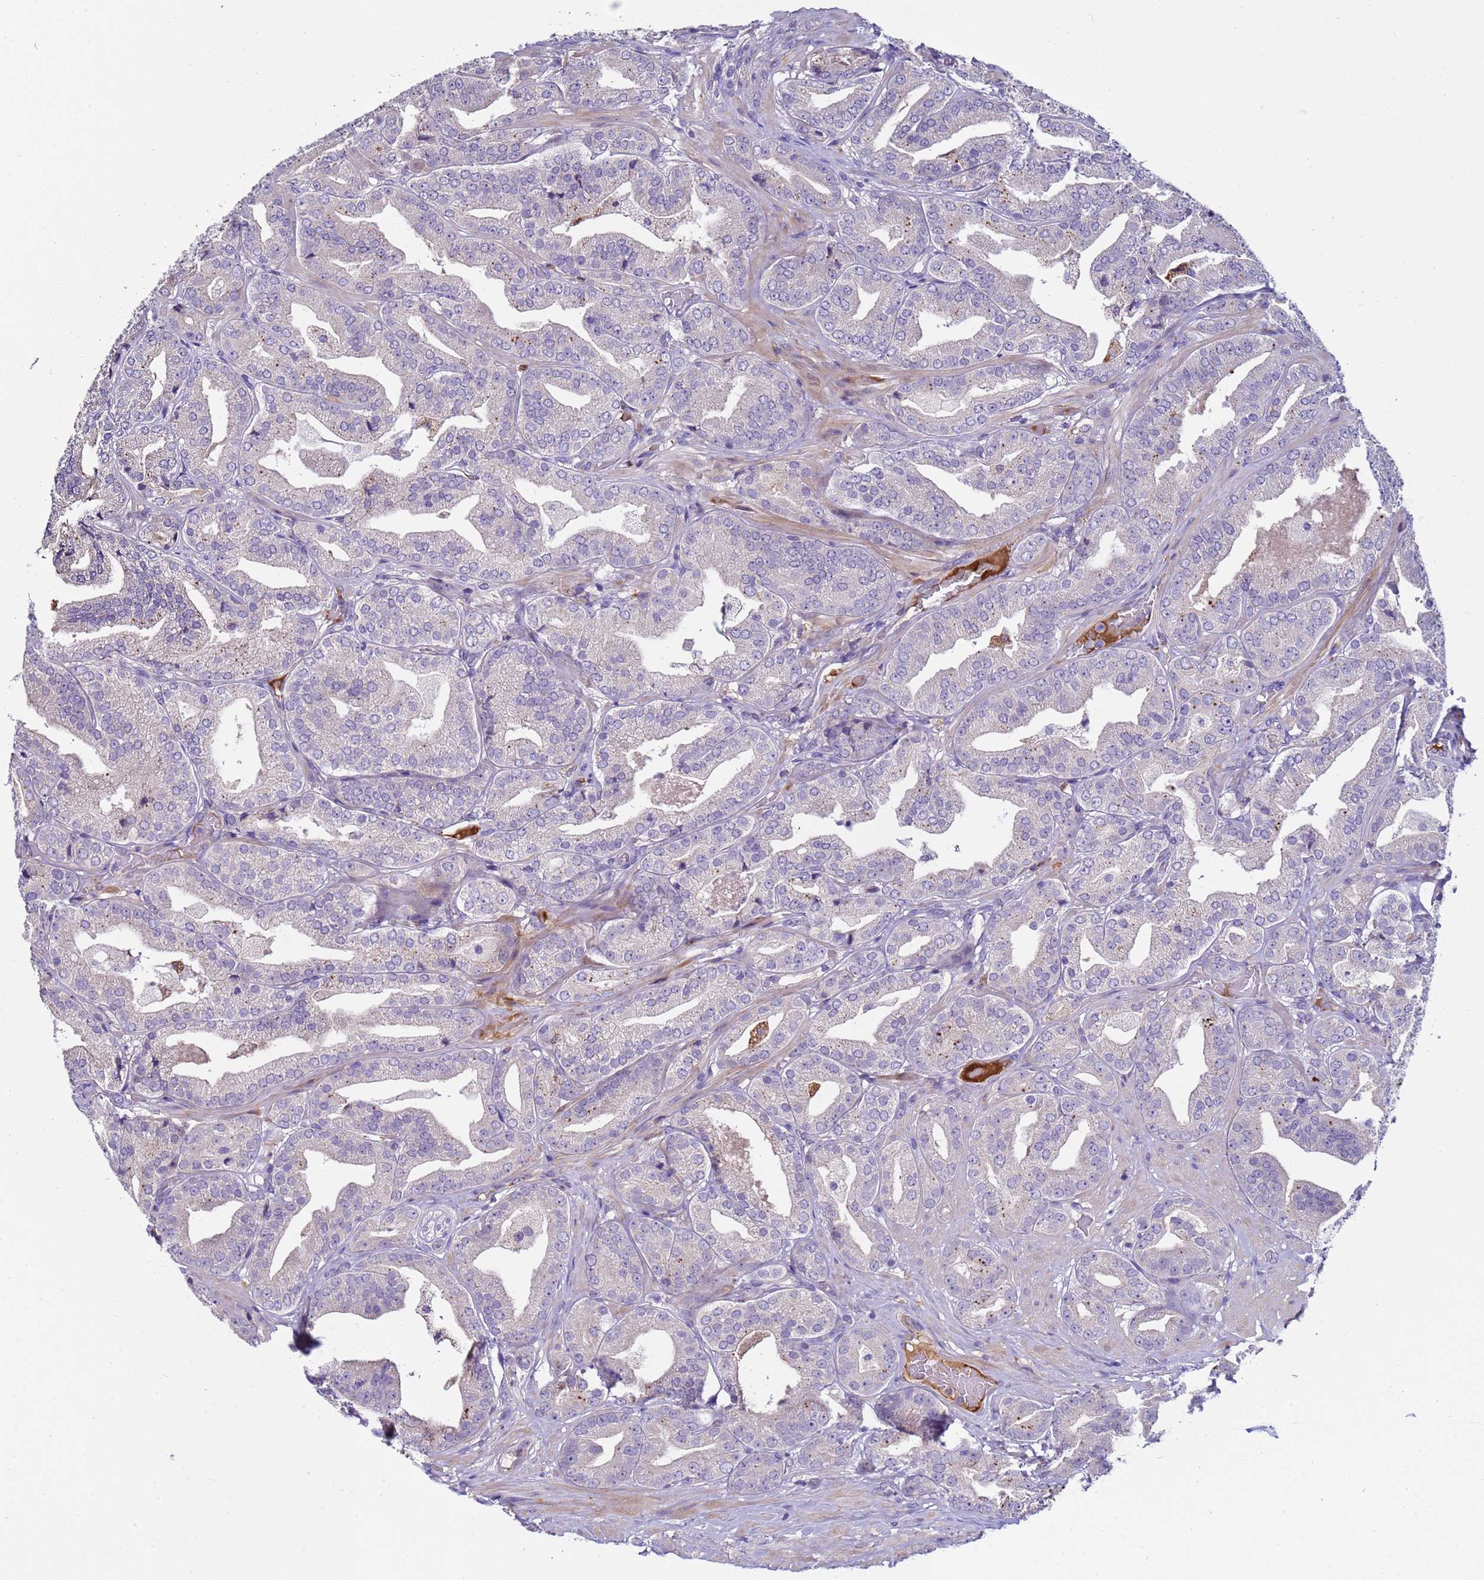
{"staining": {"intensity": "negative", "quantity": "none", "location": "none"}, "tissue": "prostate cancer", "cell_type": "Tumor cells", "image_type": "cancer", "snomed": [{"axis": "morphology", "description": "Adenocarcinoma, High grade"}, {"axis": "topography", "description": "Prostate"}], "caption": "The photomicrograph reveals no significant expression in tumor cells of prostate cancer (adenocarcinoma (high-grade)).", "gene": "TRIM51", "patient": {"sex": "male", "age": 63}}